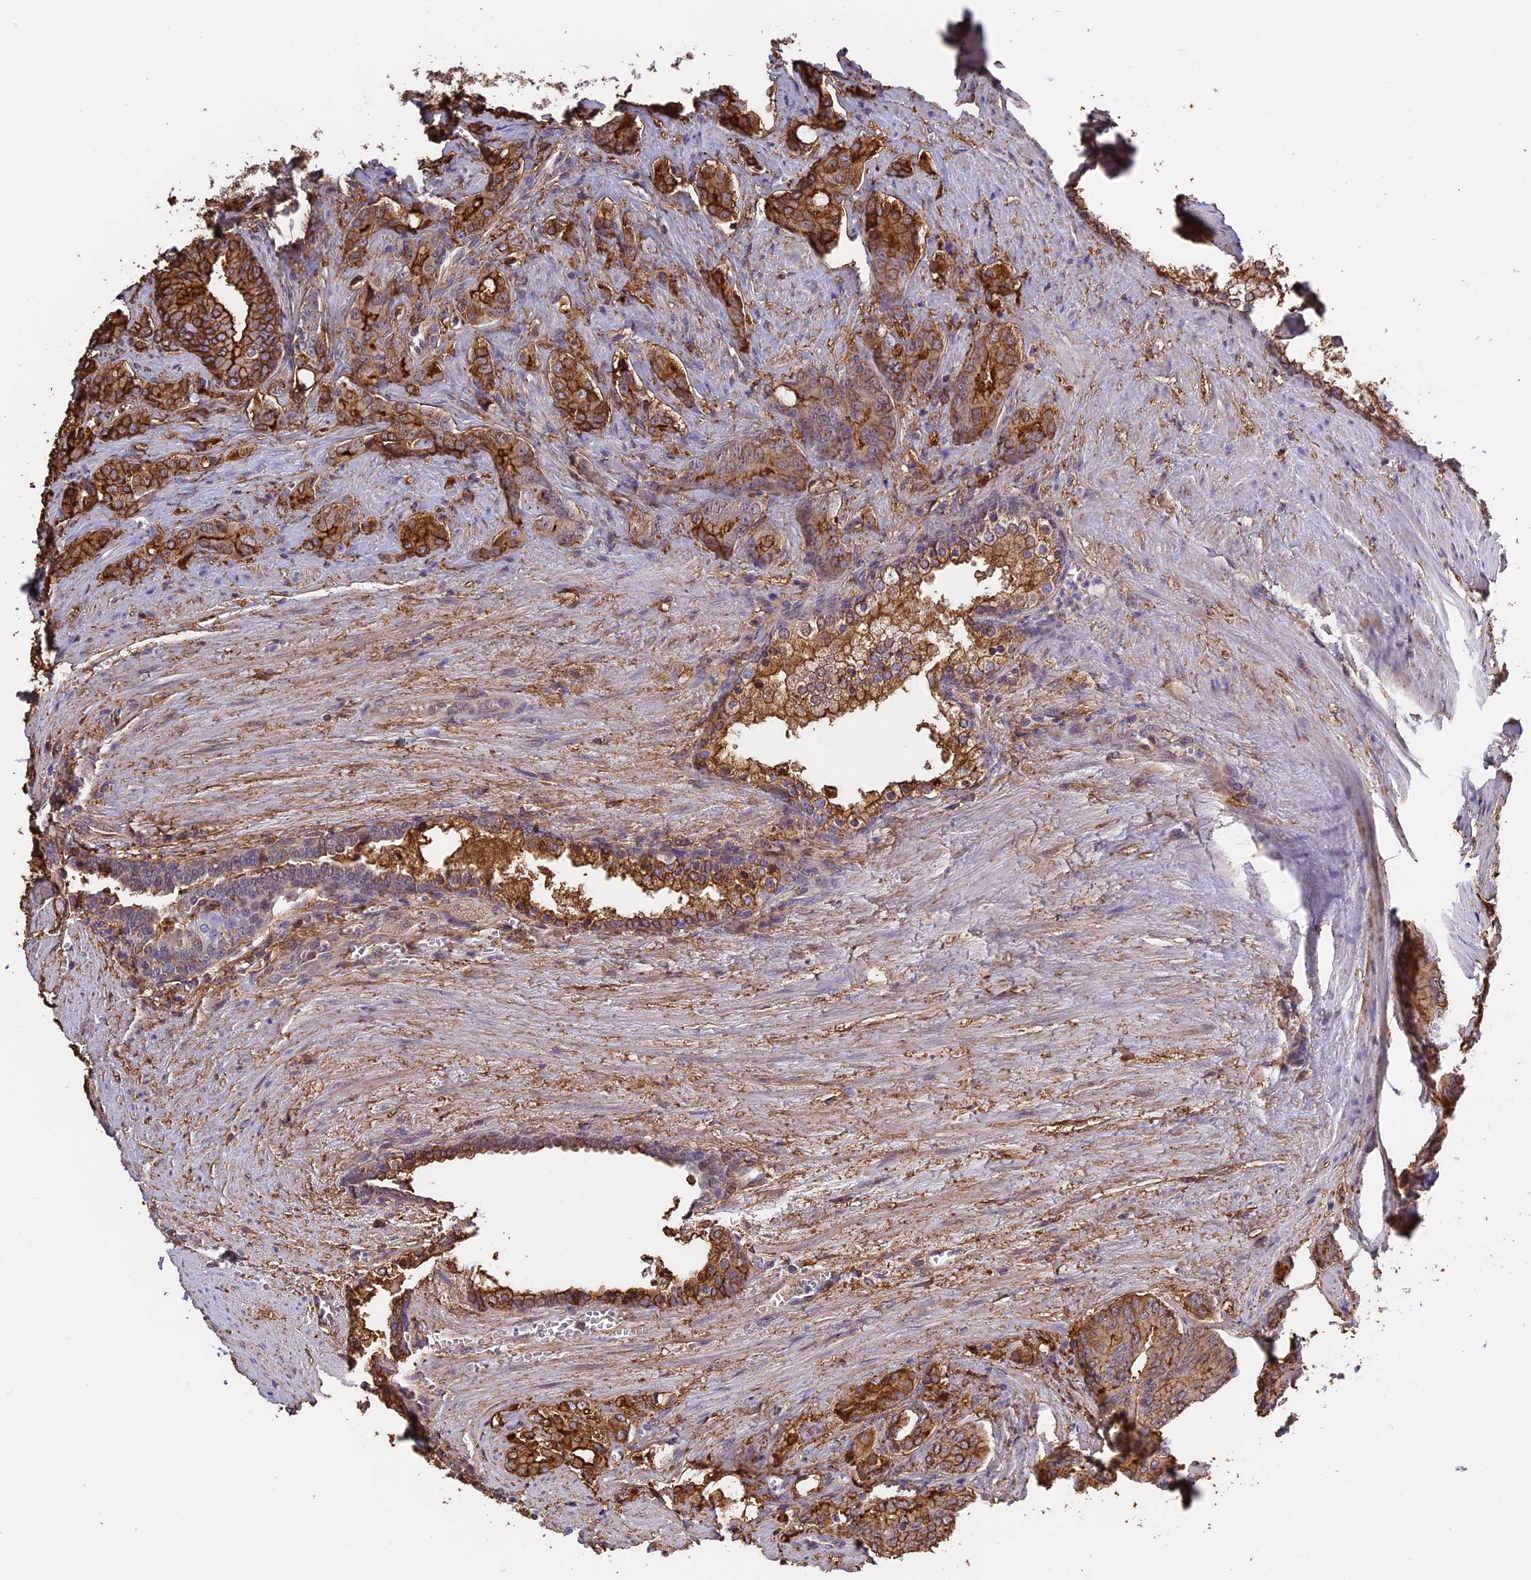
{"staining": {"intensity": "strong", "quantity": ">75%", "location": "cytoplasmic/membranous"}, "tissue": "prostate cancer", "cell_type": "Tumor cells", "image_type": "cancer", "snomed": [{"axis": "morphology", "description": "Adenocarcinoma, High grade"}, {"axis": "topography", "description": "Prostate"}], "caption": "Immunohistochemical staining of high-grade adenocarcinoma (prostate) reveals high levels of strong cytoplasmic/membranous positivity in approximately >75% of tumor cells. The staining was performed using DAB to visualize the protein expression in brown, while the nuclei were stained in blue with hematoxylin (Magnification: 20x).", "gene": "TMEM255B", "patient": {"sex": "male", "age": 72}}